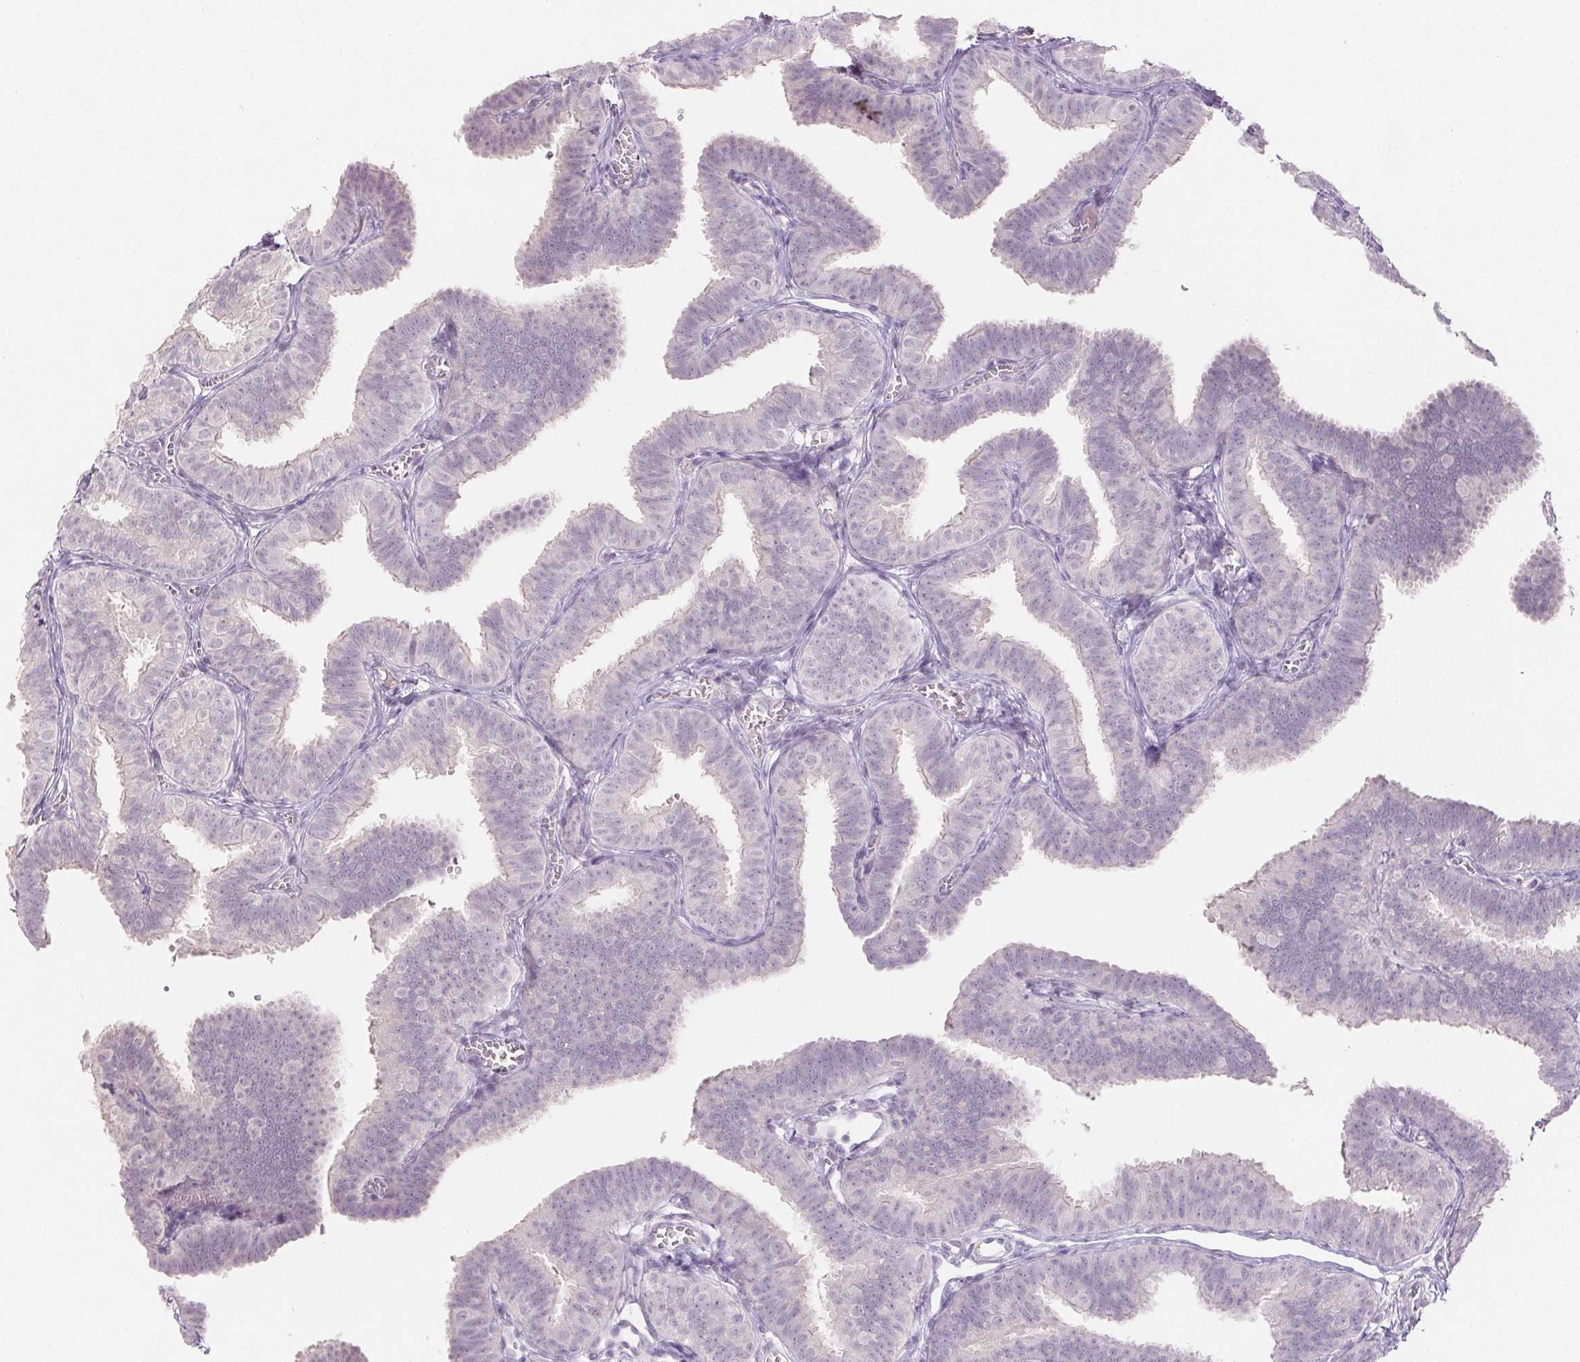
{"staining": {"intensity": "negative", "quantity": "none", "location": "none"}, "tissue": "fallopian tube", "cell_type": "Glandular cells", "image_type": "normal", "snomed": [{"axis": "morphology", "description": "Normal tissue, NOS"}, {"axis": "topography", "description": "Fallopian tube"}], "caption": "High power microscopy histopathology image of an immunohistochemistry (IHC) photomicrograph of normal fallopian tube, revealing no significant expression in glandular cells. The staining was performed using DAB to visualize the protein expression in brown, while the nuclei were stained in blue with hematoxylin (Magnification: 20x).", "gene": "PI3", "patient": {"sex": "female", "age": 25}}